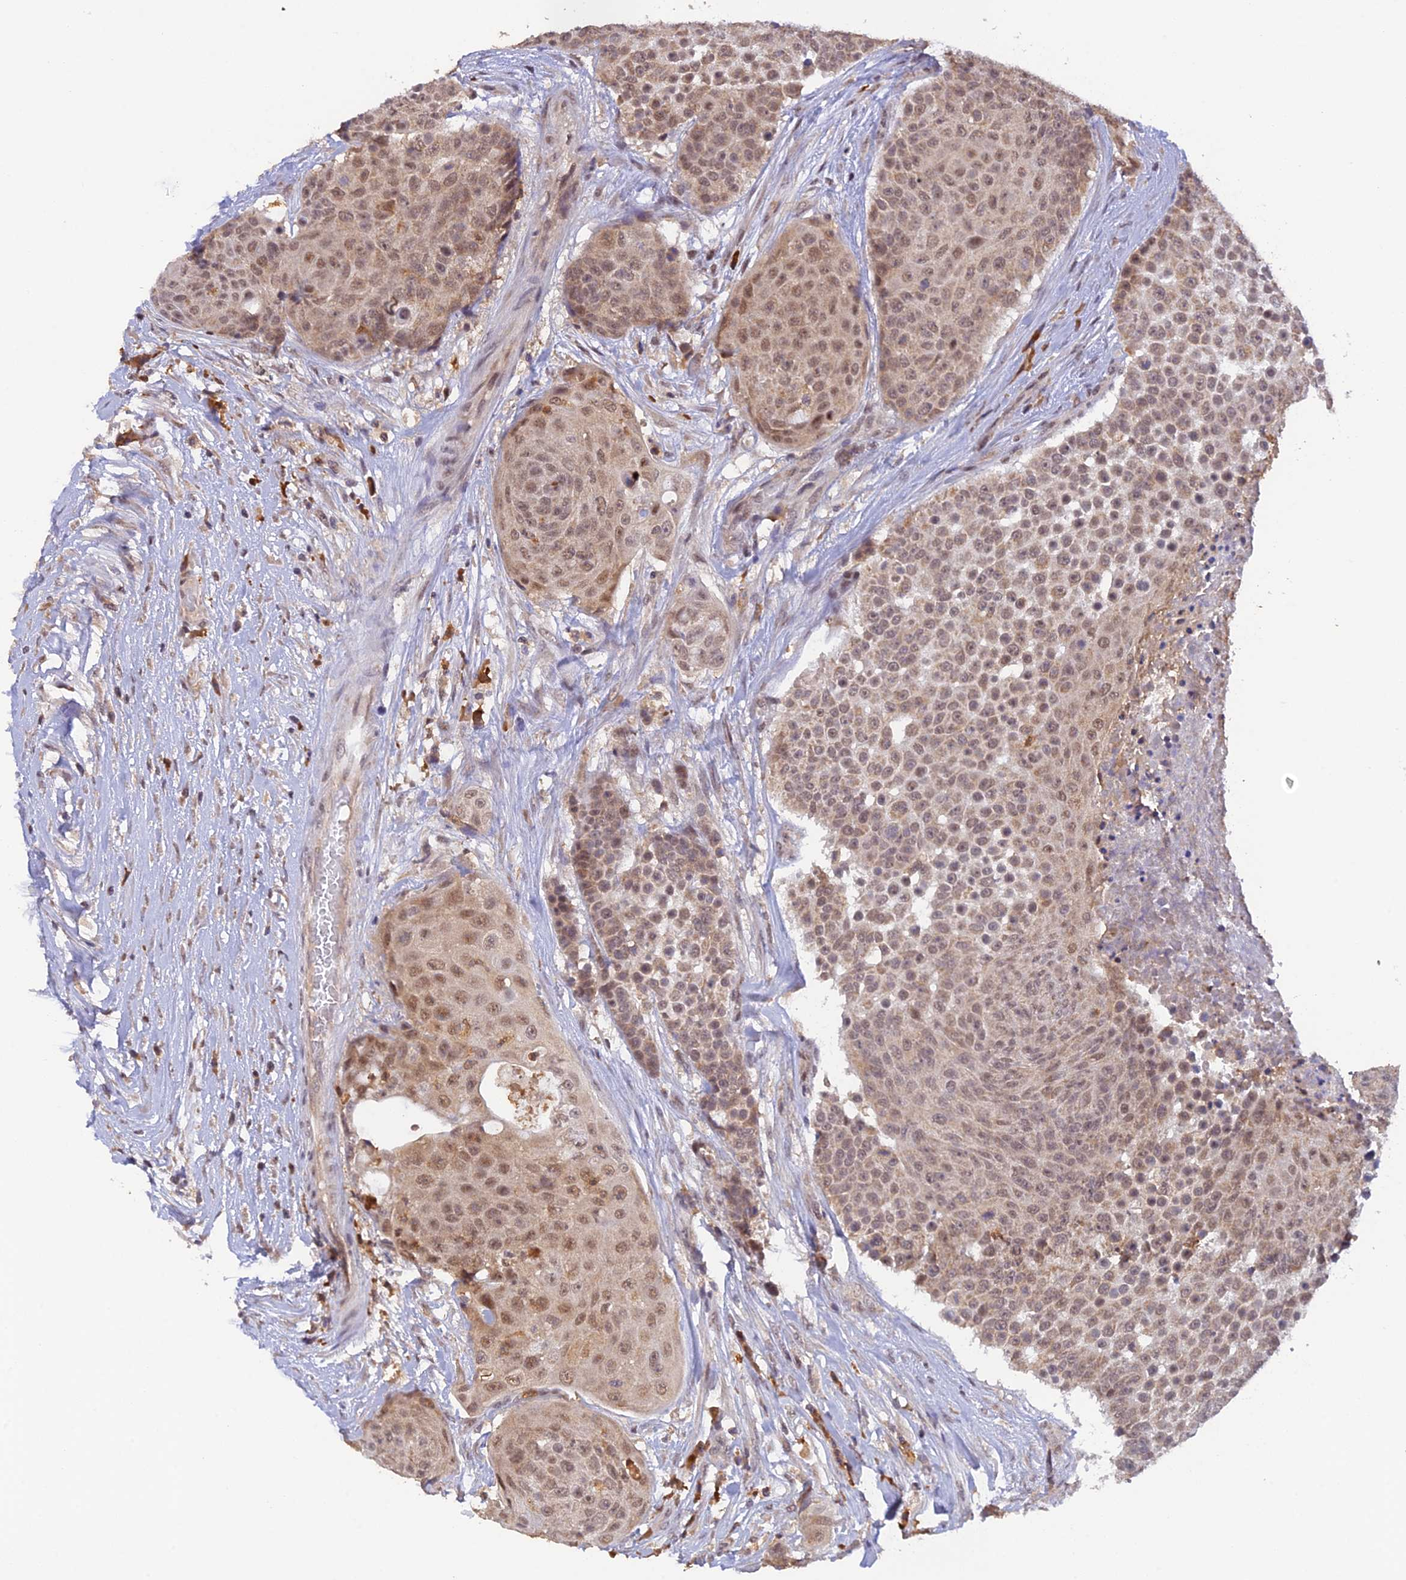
{"staining": {"intensity": "moderate", "quantity": ">75%", "location": "nuclear"}, "tissue": "urothelial cancer", "cell_type": "Tumor cells", "image_type": "cancer", "snomed": [{"axis": "morphology", "description": "Urothelial carcinoma, High grade"}, {"axis": "topography", "description": "Urinary bladder"}], "caption": "Immunohistochemical staining of human urothelial cancer displays medium levels of moderate nuclear expression in about >75% of tumor cells. The protein is shown in brown color, while the nuclei are stained blue.", "gene": "PEX16", "patient": {"sex": "female", "age": 63}}